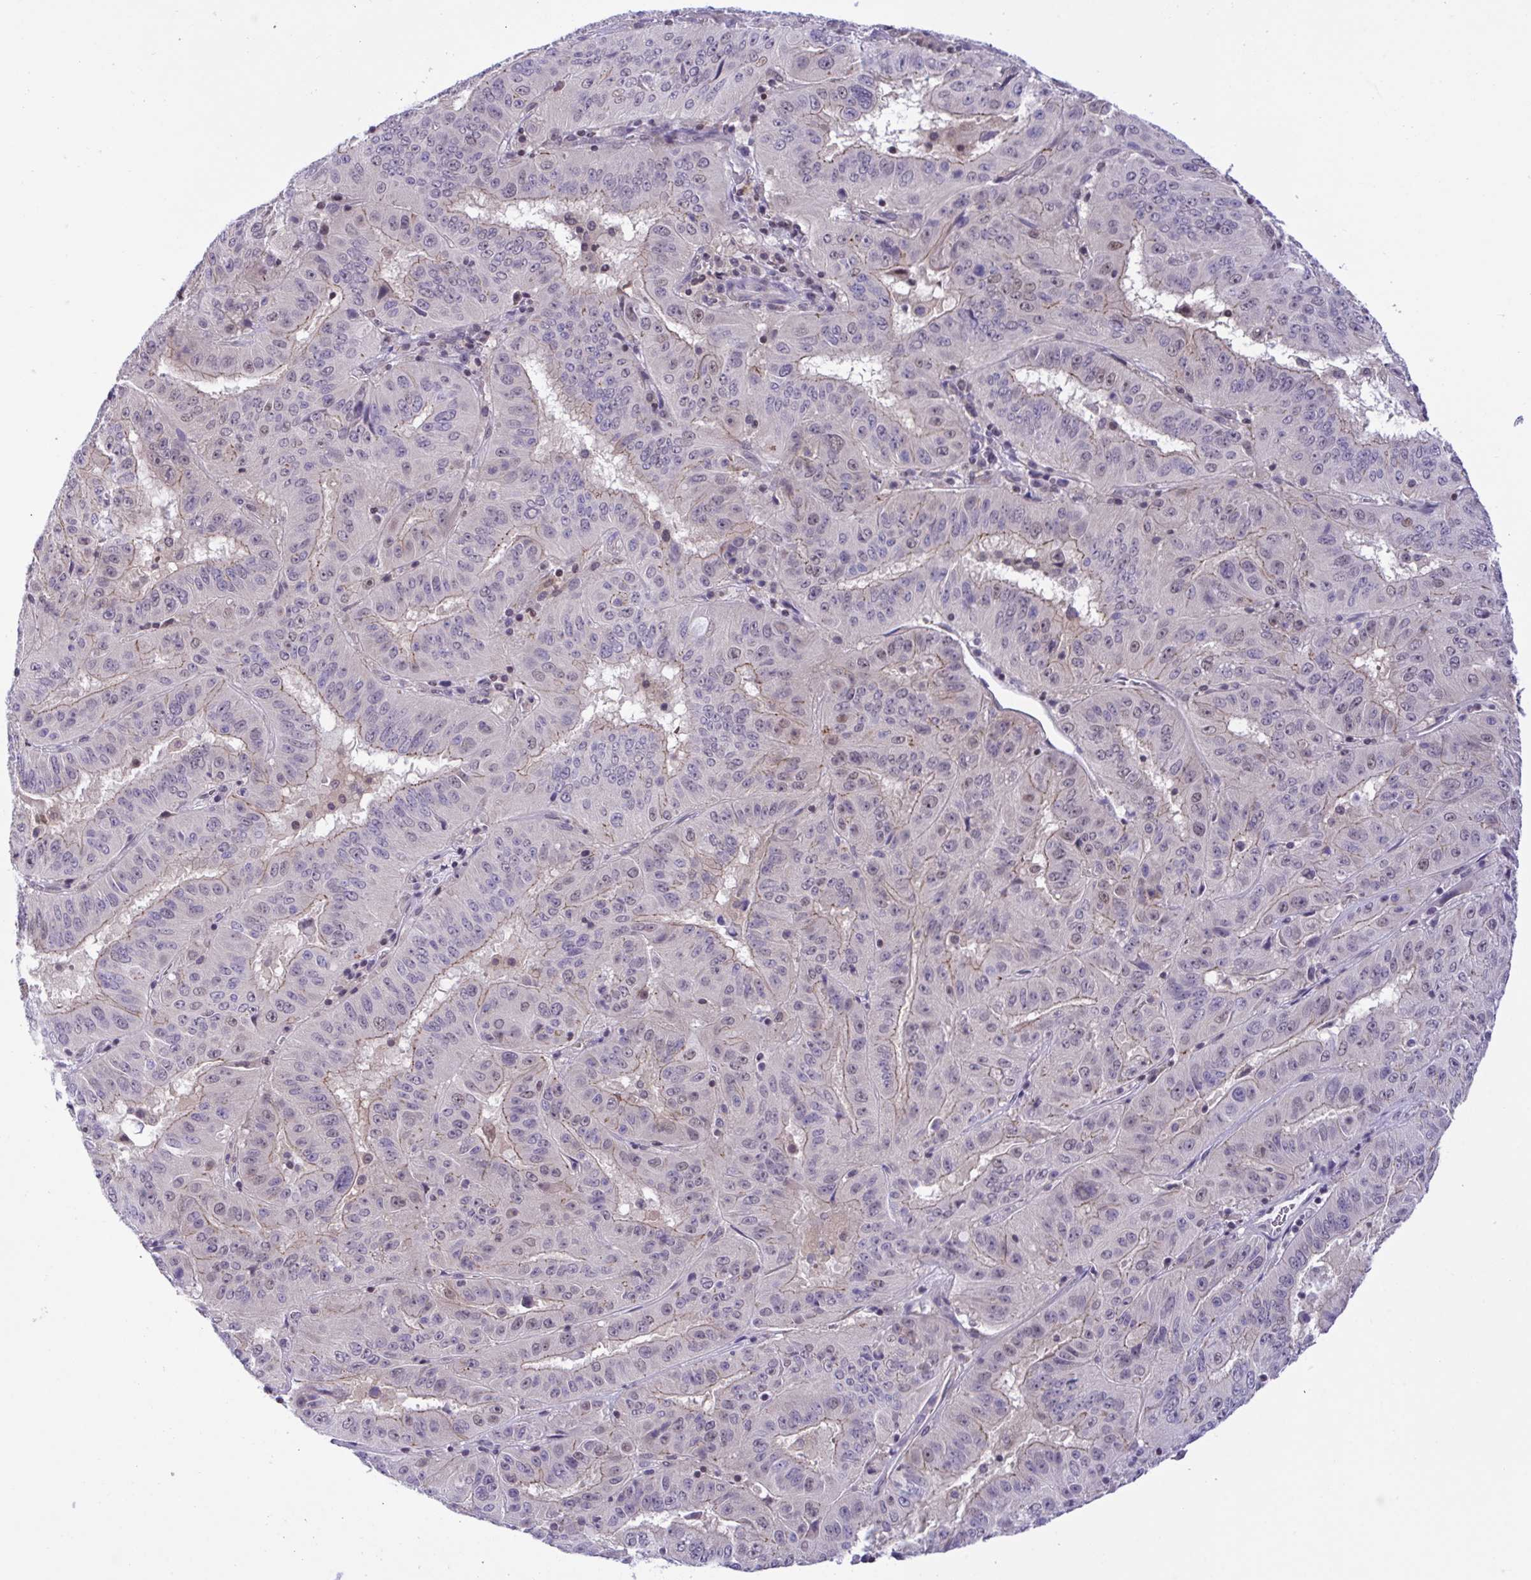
{"staining": {"intensity": "negative", "quantity": "none", "location": "none"}, "tissue": "pancreatic cancer", "cell_type": "Tumor cells", "image_type": "cancer", "snomed": [{"axis": "morphology", "description": "Adenocarcinoma, NOS"}, {"axis": "topography", "description": "Pancreas"}], "caption": "This is a micrograph of immunohistochemistry (IHC) staining of pancreatic cancer, which shows no expression in tumor cells.", "gene": "SNX11", "patient": {"sex": "male", "age": 63}}